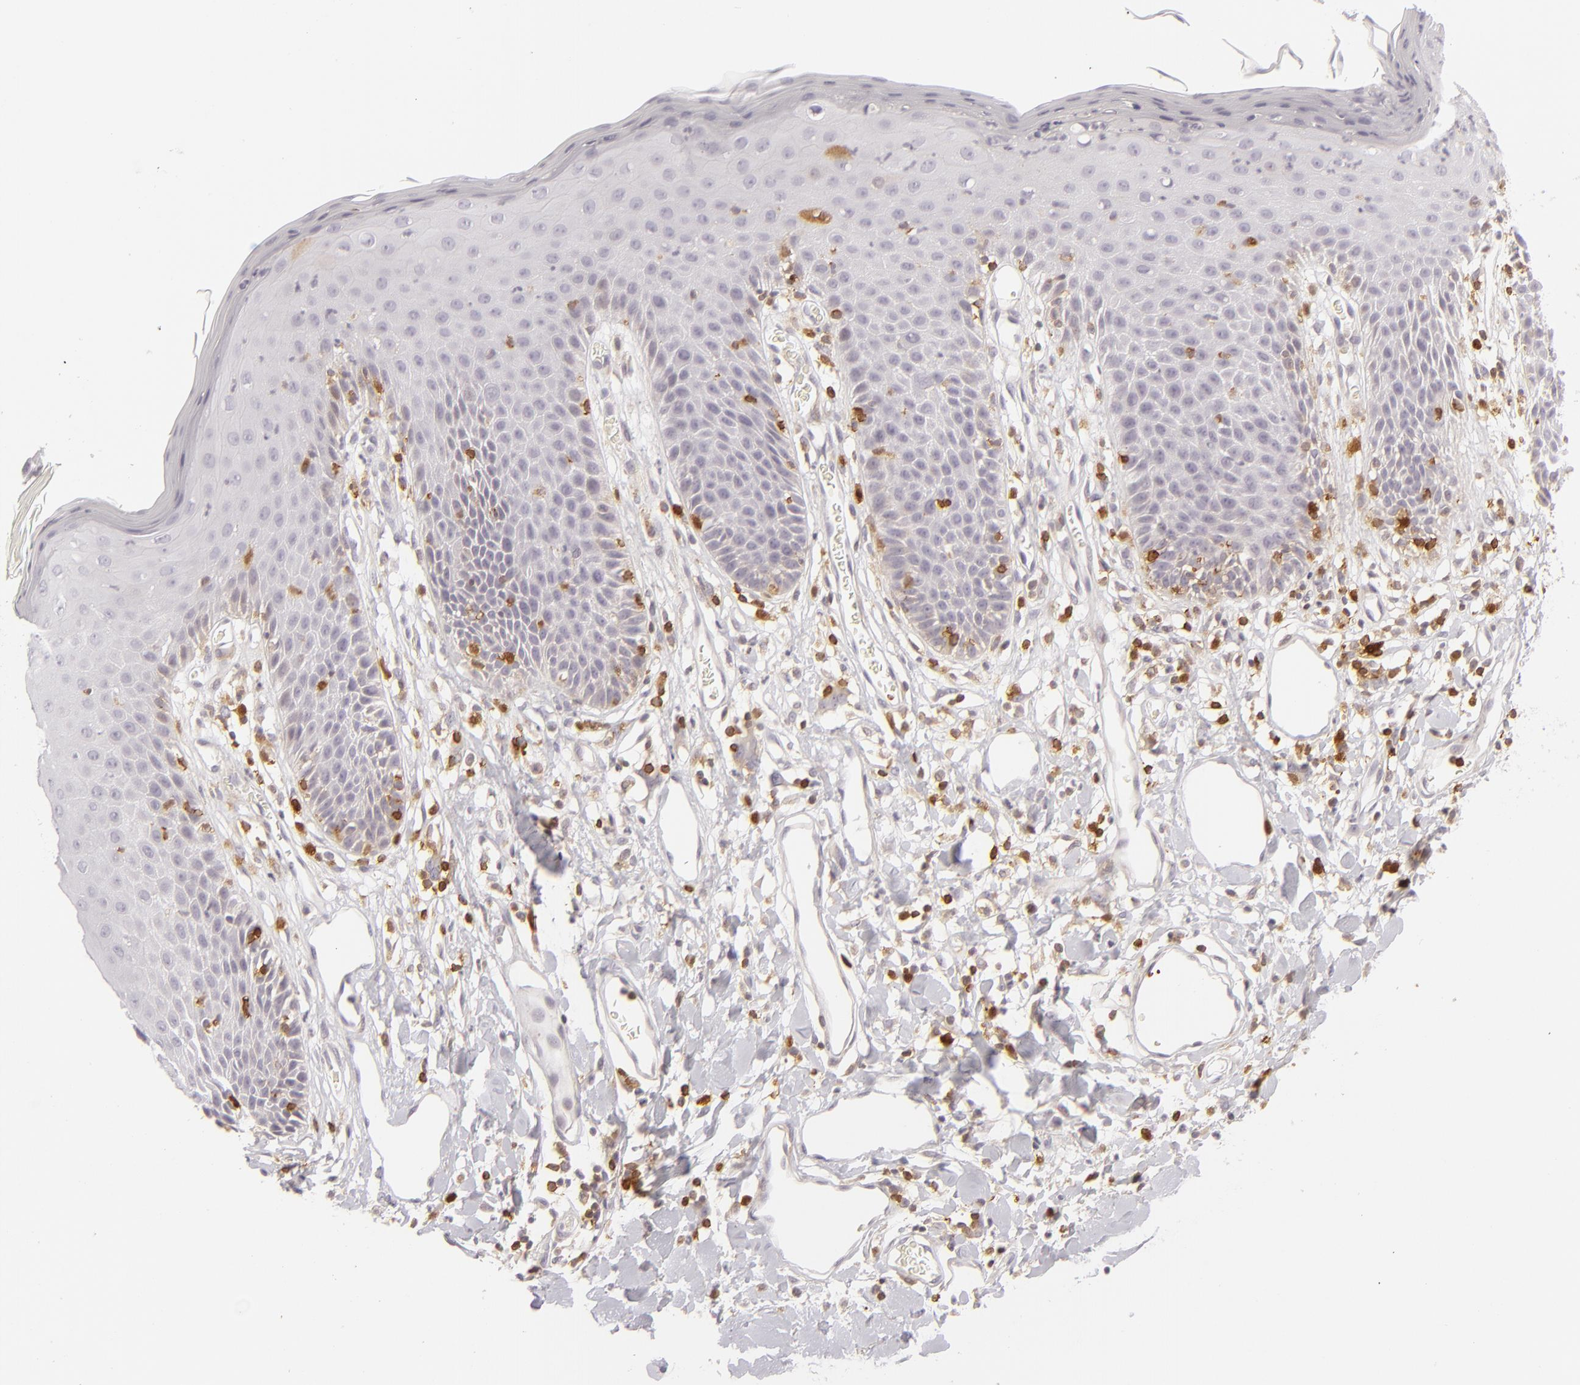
{"staining": {"intensity": "moderate", "quantity": "<25%", "location": "cytoplasmic/membranous"}, "tissue": "skin", "cell_type": "Epidermal cells", "image_type": "normal", "snomed": [{"axis": "morphology", "description": "Normal tissue, NOS"}, {"axis": "topography", "description": "Vulva"}, {"axis": "topography", "description": "Peripheral nerve tissue"}], "caption": "Skin stained with a protein marker displays moderate staining in epidermal cells.", "gene": "APOBEC3G", "patient": {"sex": "female", "age": 68}}